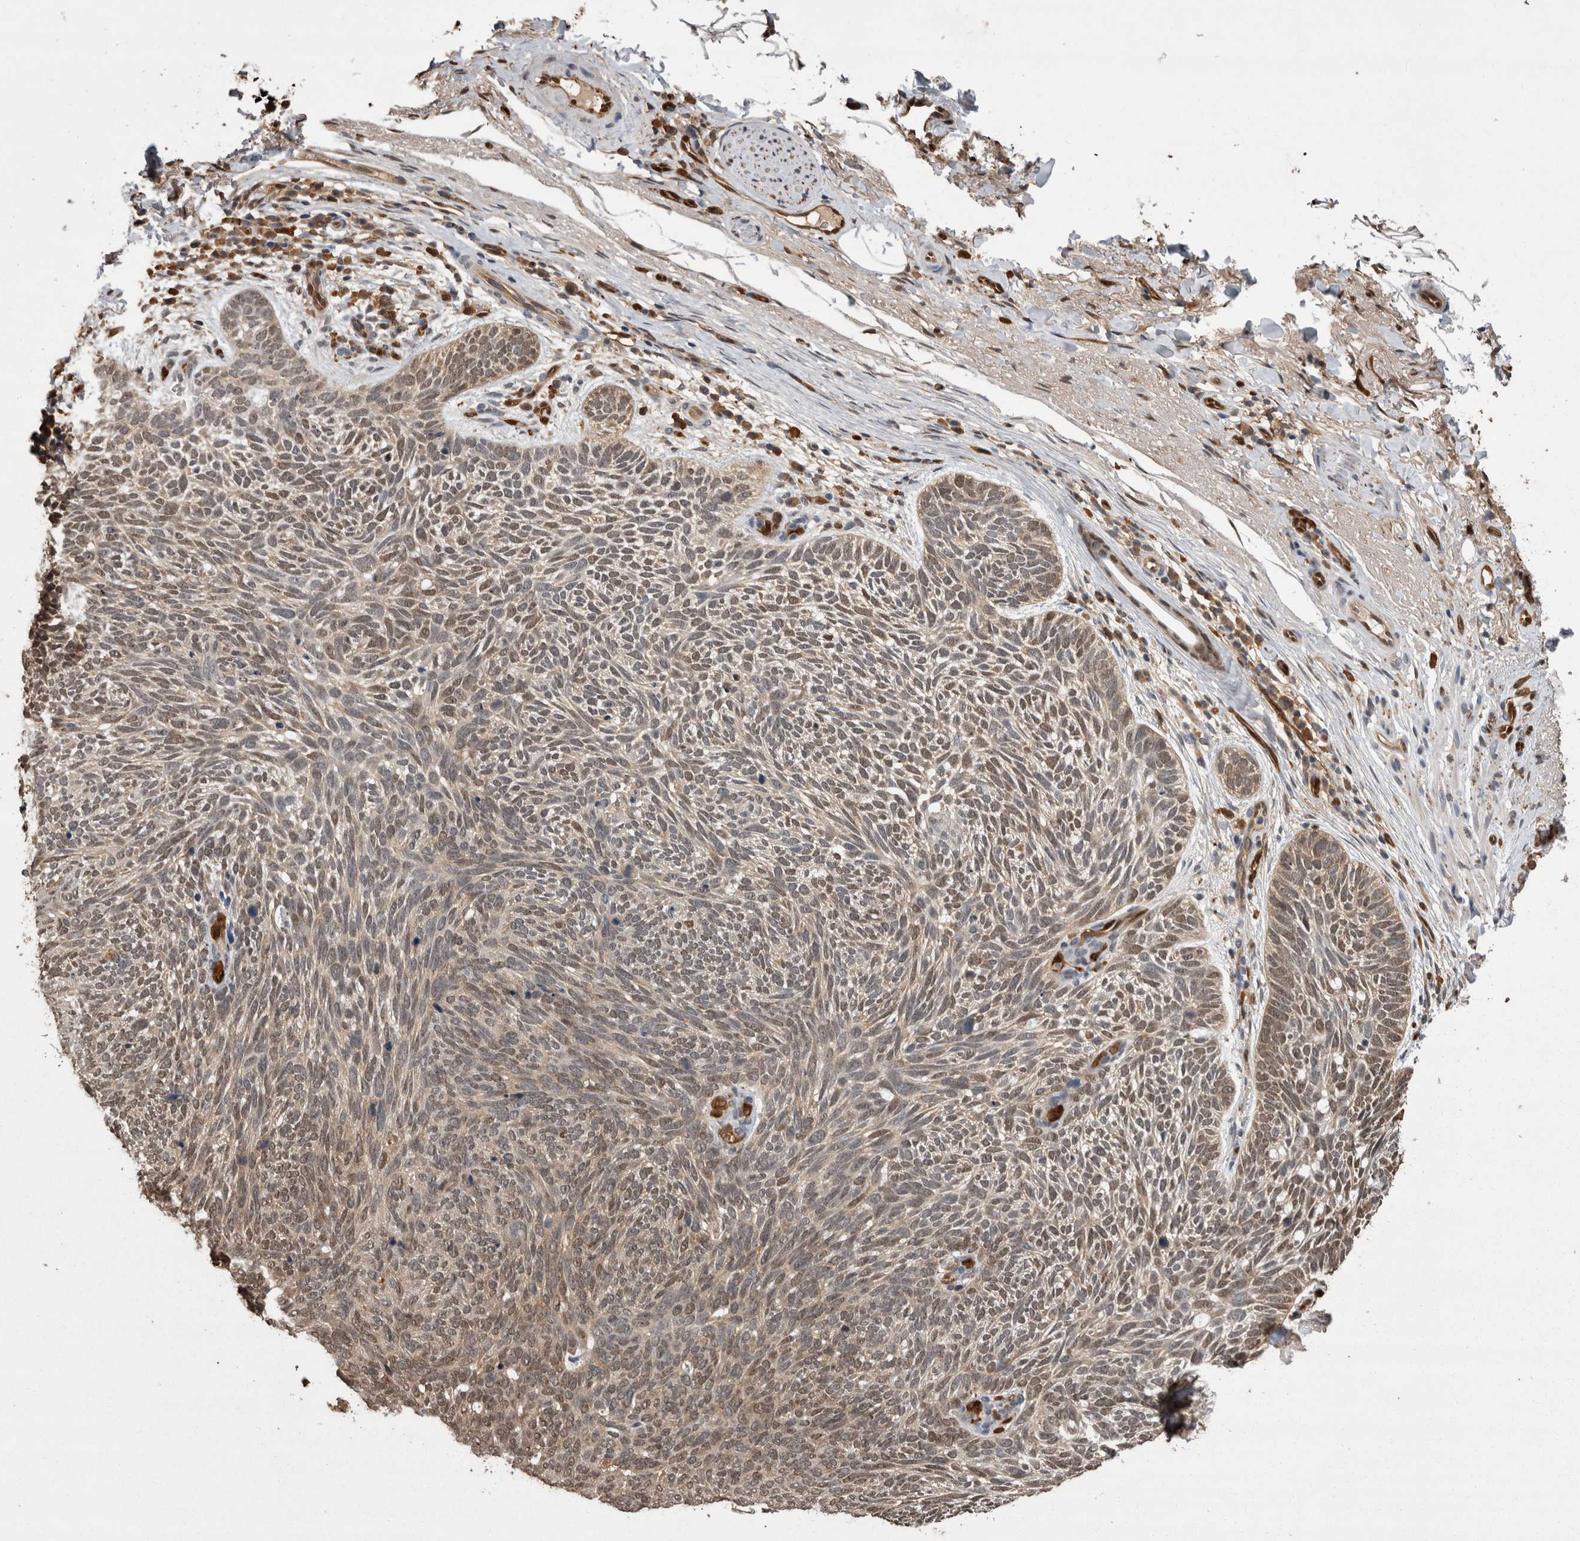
{"staining": {"intensity": "weak", "quantity": ">75%", "location": "nuclear"}, "tissue": "skin cancer", "cell_type": "Tumor cells", "image_type": "cancer", "snomed": [{"axis": "morphology", "description": "Basal cell carcinoma"}, {"axis": "topography", "description": "Skin"}], "caption": "Basal cell carcinoma (skin) stained with a brown dye demonstrates weak nuclear positive staining in approximately >75% of tumor cells.", "gene": "LXN", "patient": {"sex": "female", "age": 85}}